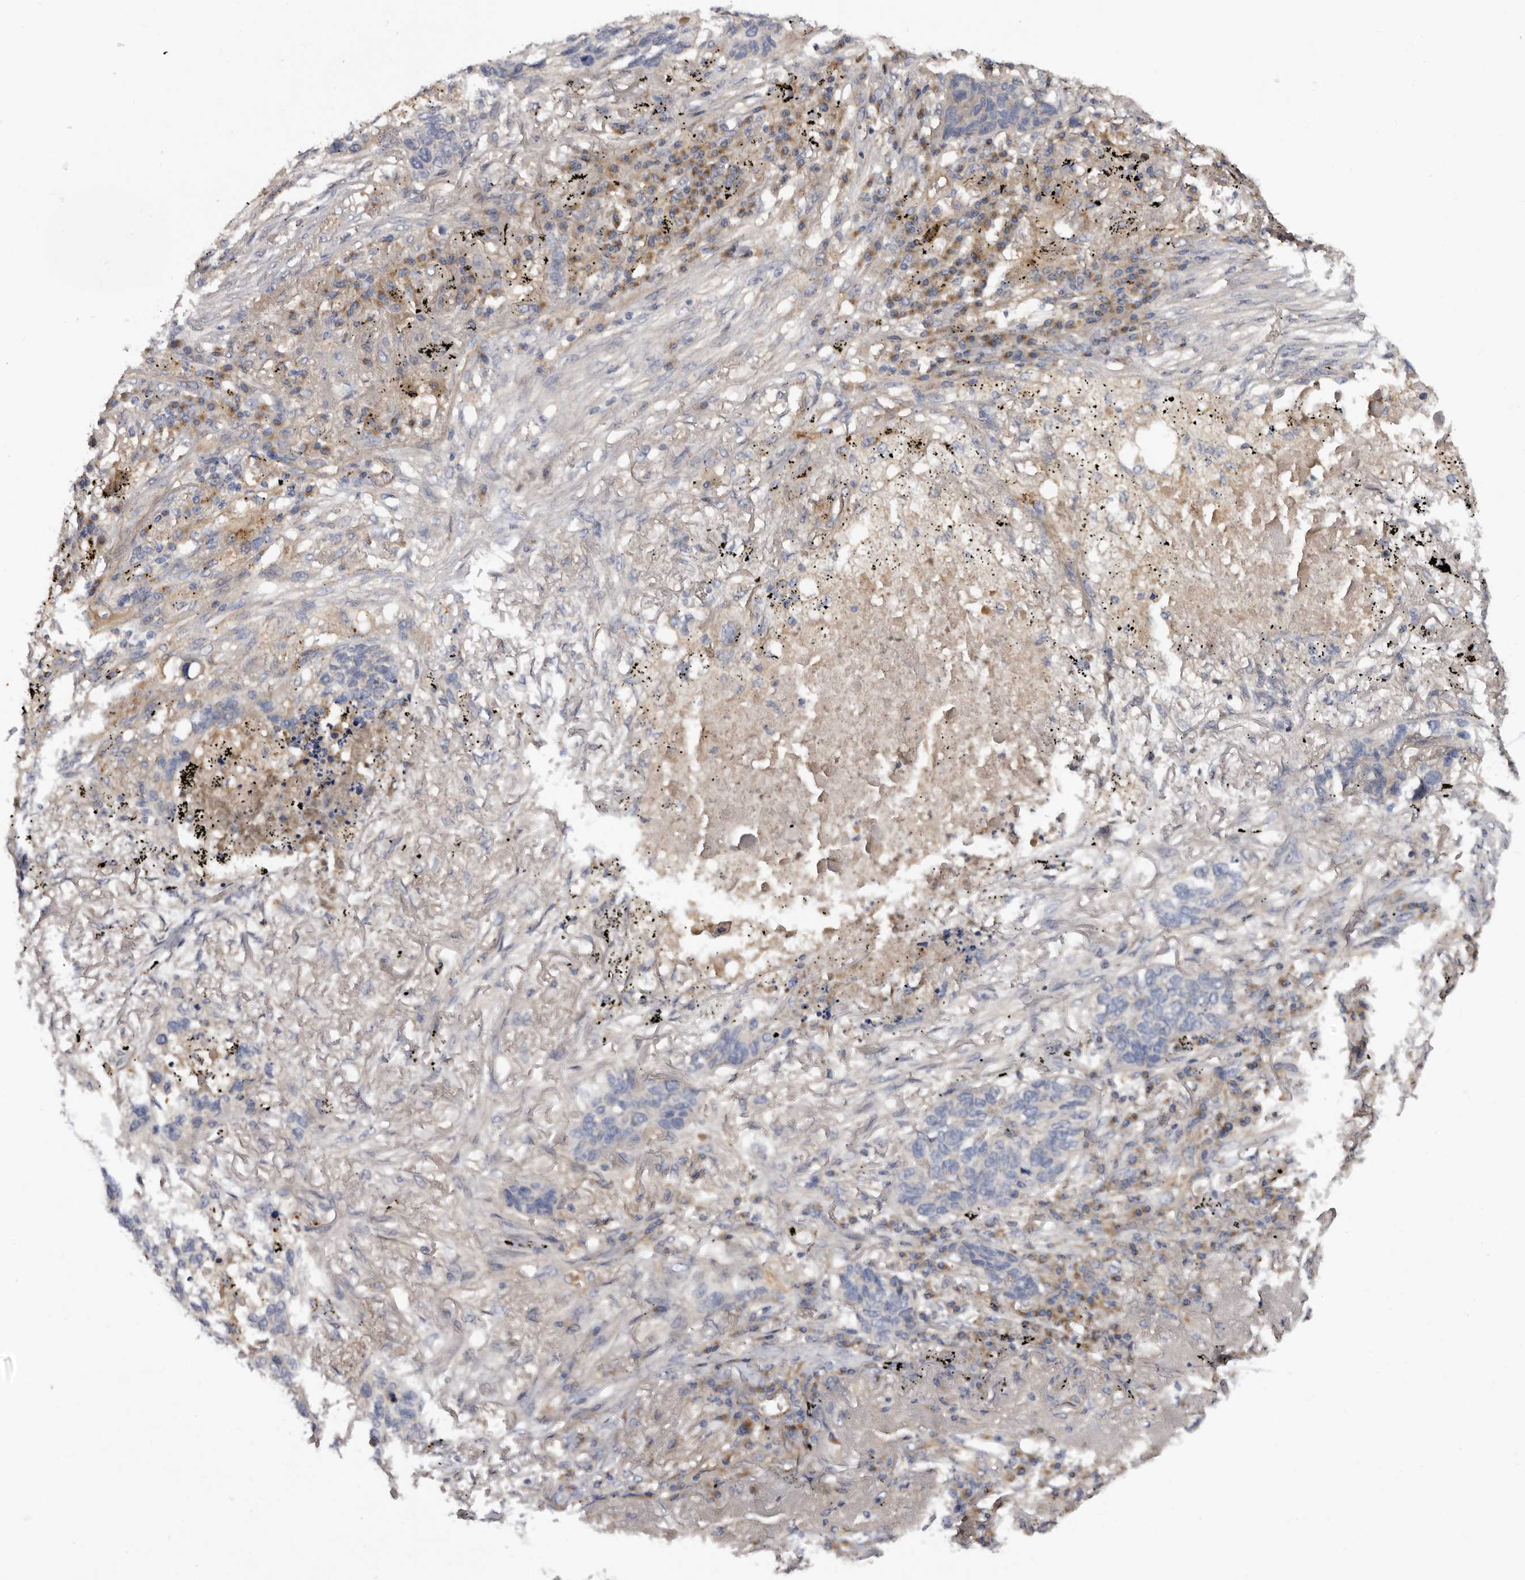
{"staining": {"intensity": "negative", "quantity": "none", "location": "none"}, "tissue": "lung cancer", "cell_type": "Tumor cells", "image_type": "cancer", "snomed": [{"axis": "morphology", "description": "Squamous cell carcinoma, NOS"}, {"axis": "topography", "description": "Lung"}], "caption": "Protein analysis of lung cancer shows no significant staining in tumor cells.", "gene": "INKA2", "patient": {"sex": "female", "age": 63}}